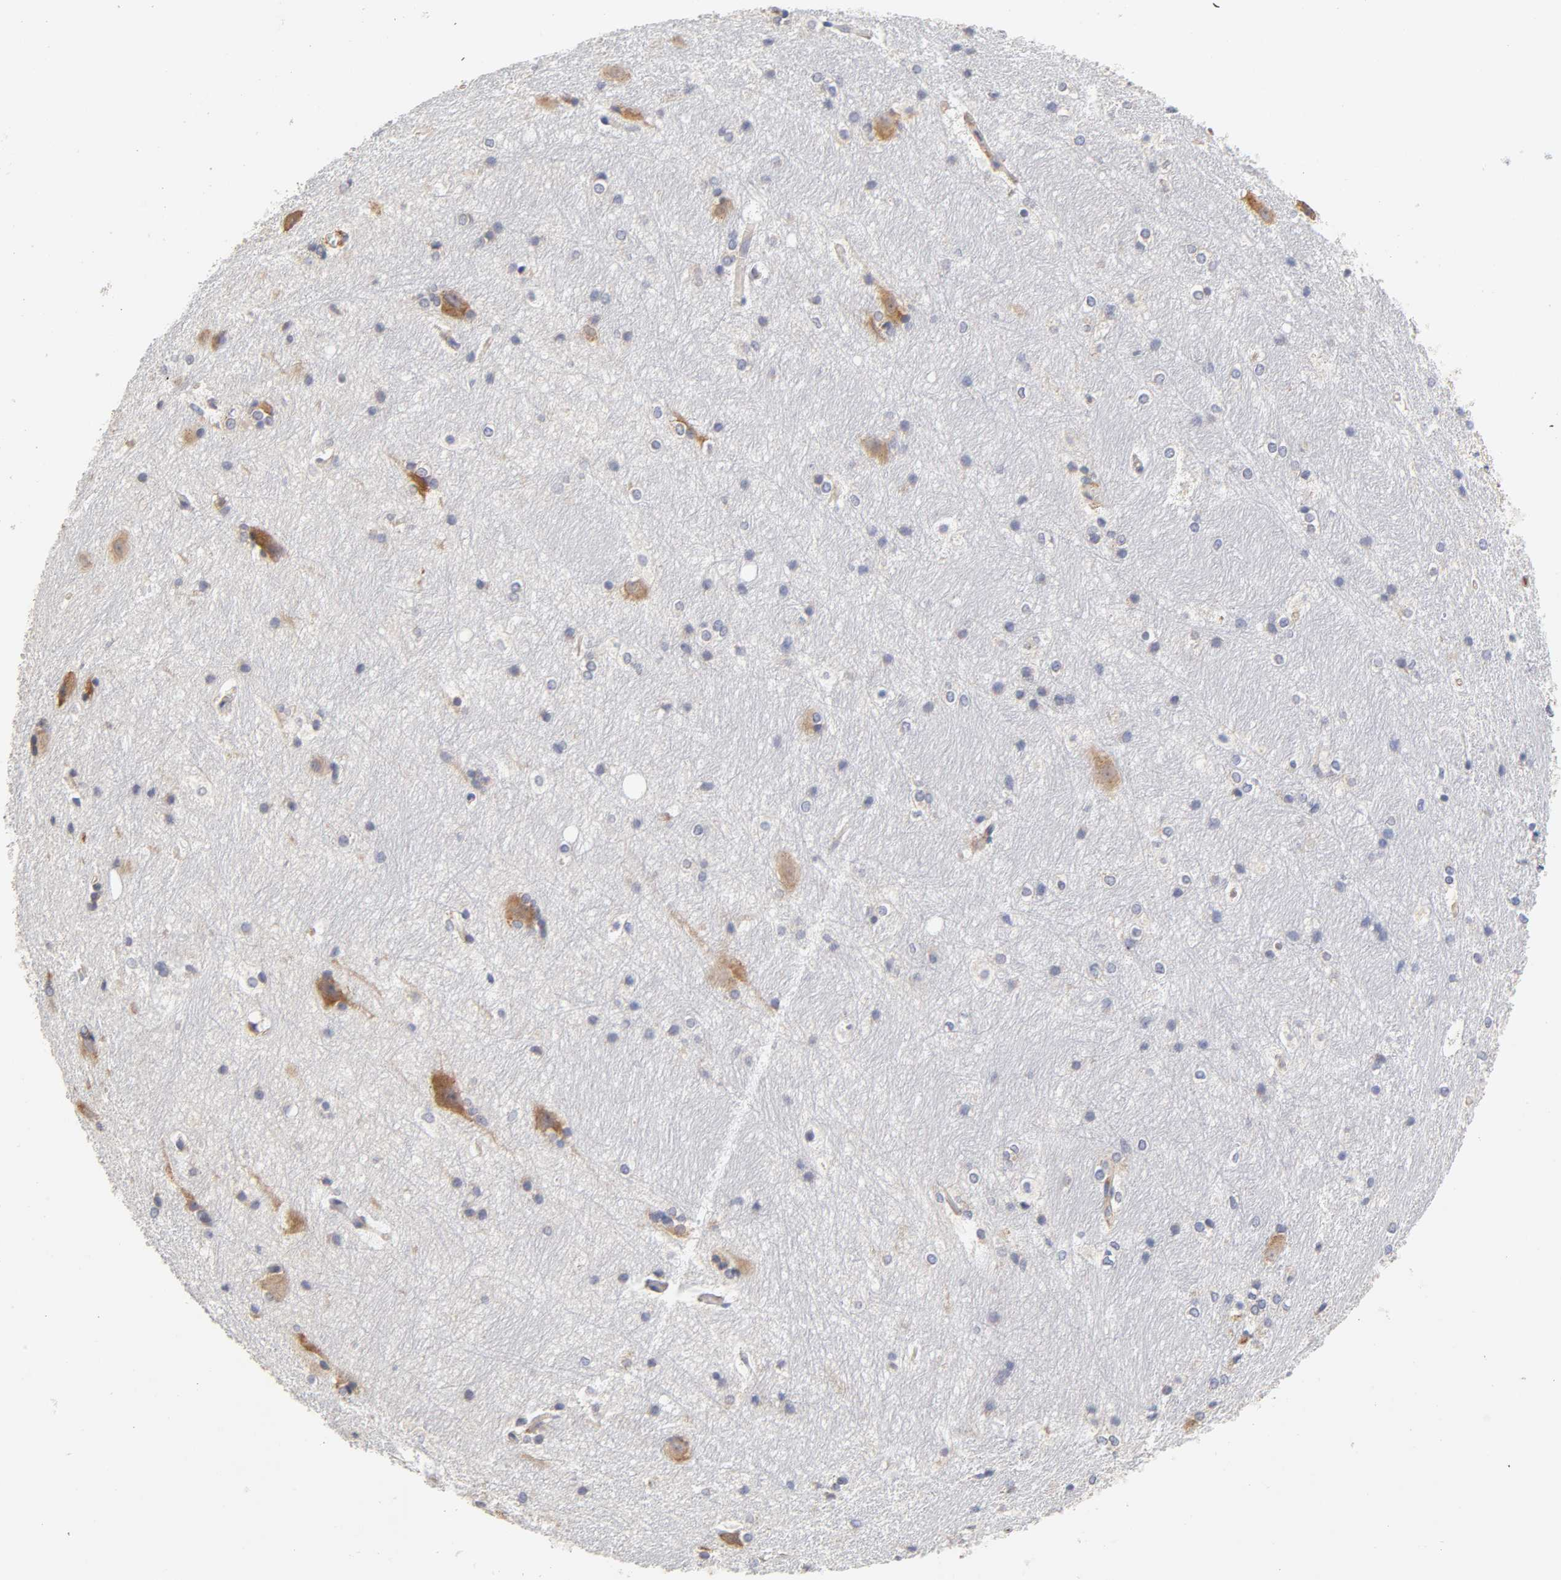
{"staining": {"intensity": "moderate", "quantity": "<25%", "location": "cytoplasmic/membranous"}, "tissue": "hippocampus", "cell_type": "Glial cells", "image_type": "normal", "snomed": [{"axis": "morphology", "description": "Normal tissue, NOS"}, {"axis": "topography", "description": "Hippocampus"}], "caption": "The histopathology image reveals a brown stain indicating the presence of a protein in the cytoplasmic/membranous of glial cells in hippocampus.", "gene": "RPS29", "patient": {"sex": "female", "age": 19}}